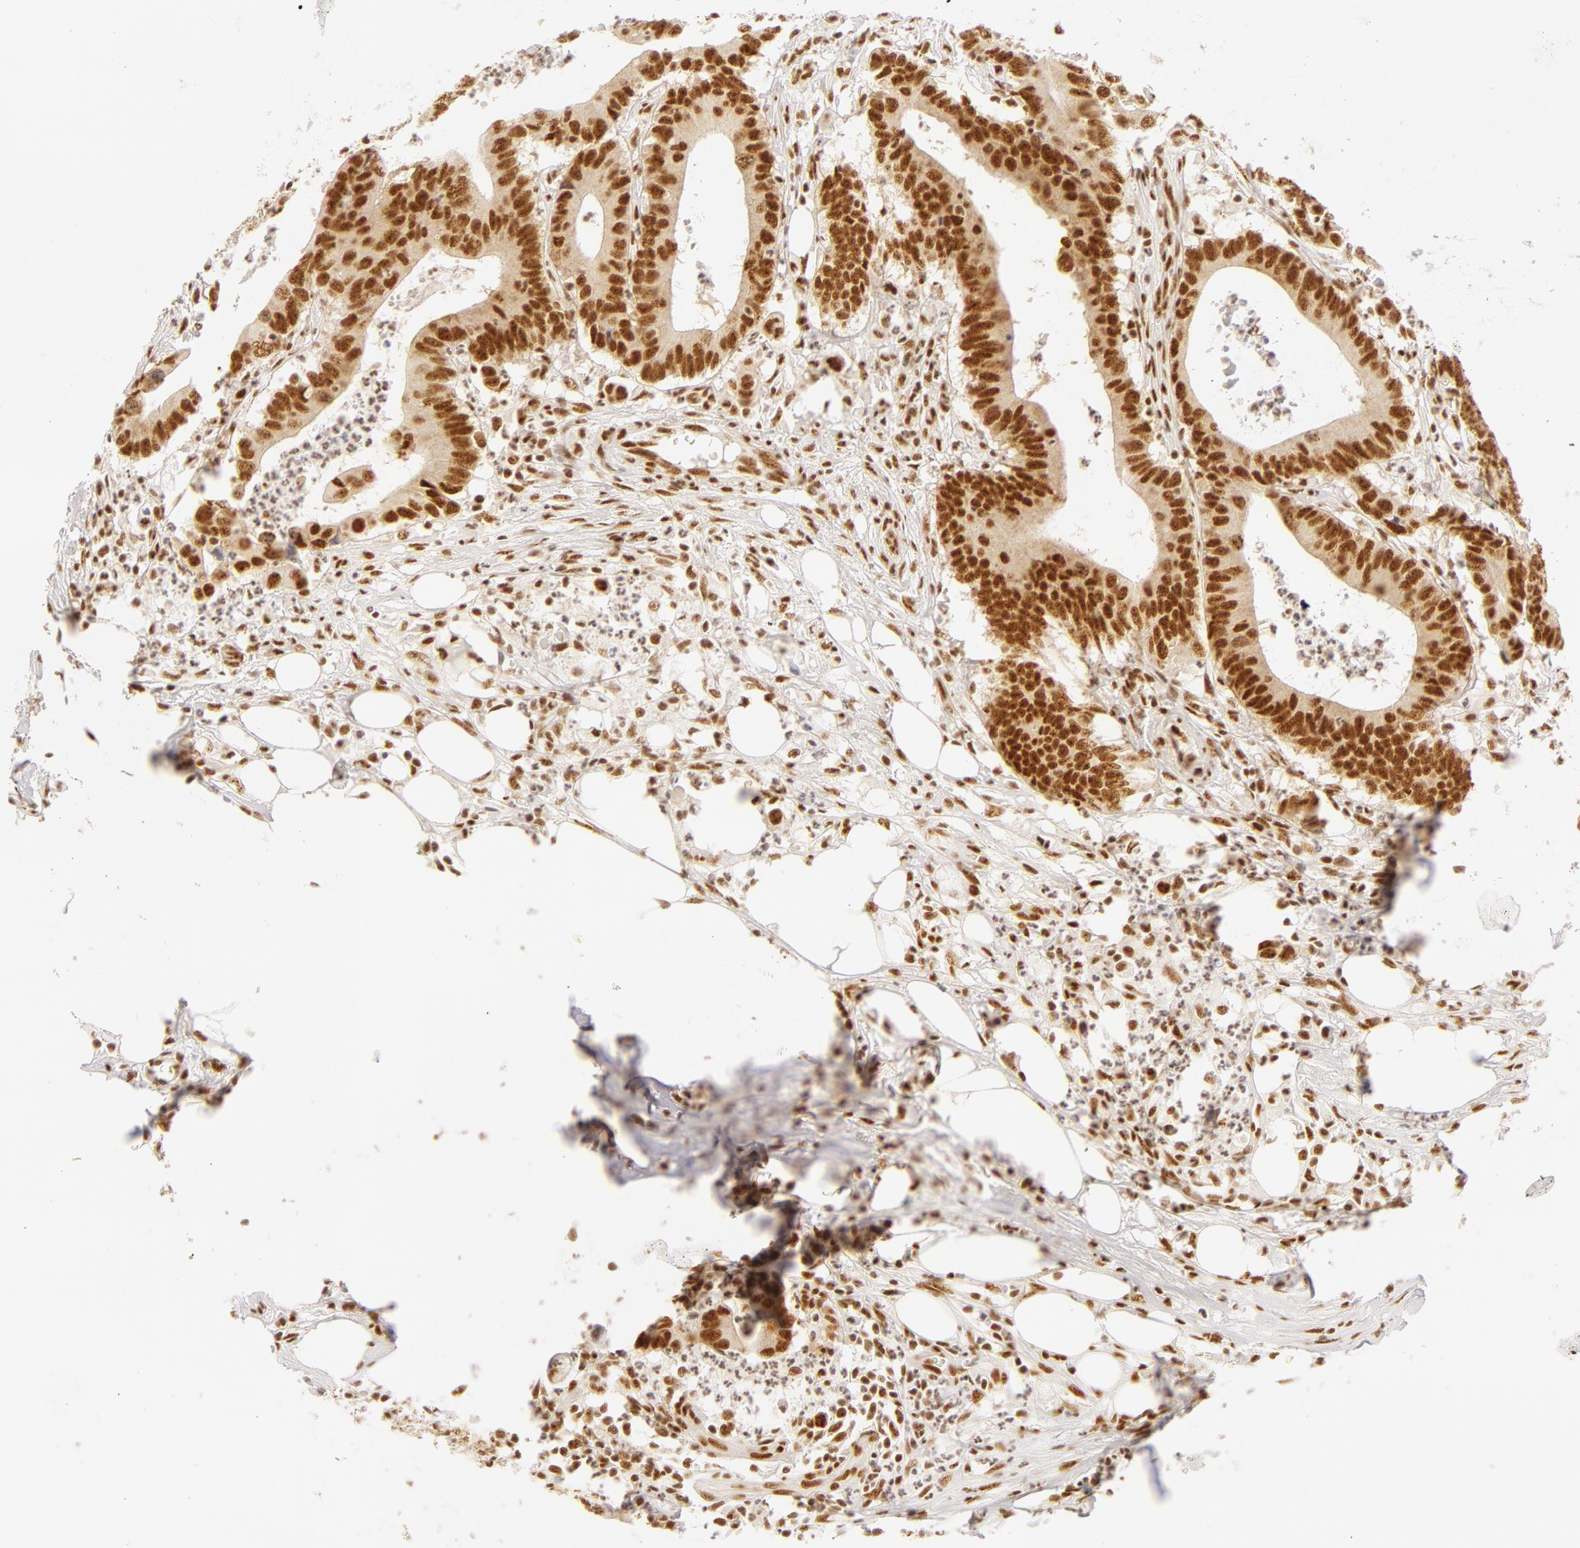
{"staining": {"intensity": "moderate", "quantity": ">75%", "location": "nuclear"}, "tissue": "colorectal cancer", "cell_type": "Tumor cells", "image_type": "cancer", "snomed": [{"axis": "morphology", "description": "Adenocarcinoma, NOS"}, {"axis": "topography", "description": "Colon"}], "caption": "Colorectal adenocarcinoma was stained to show a protein in brown. There is medium levels of moderate nuclear staining in about >75% of tumor cells.", "gene": "RBM39", "patient": {"sex": "male", "age": 55}}